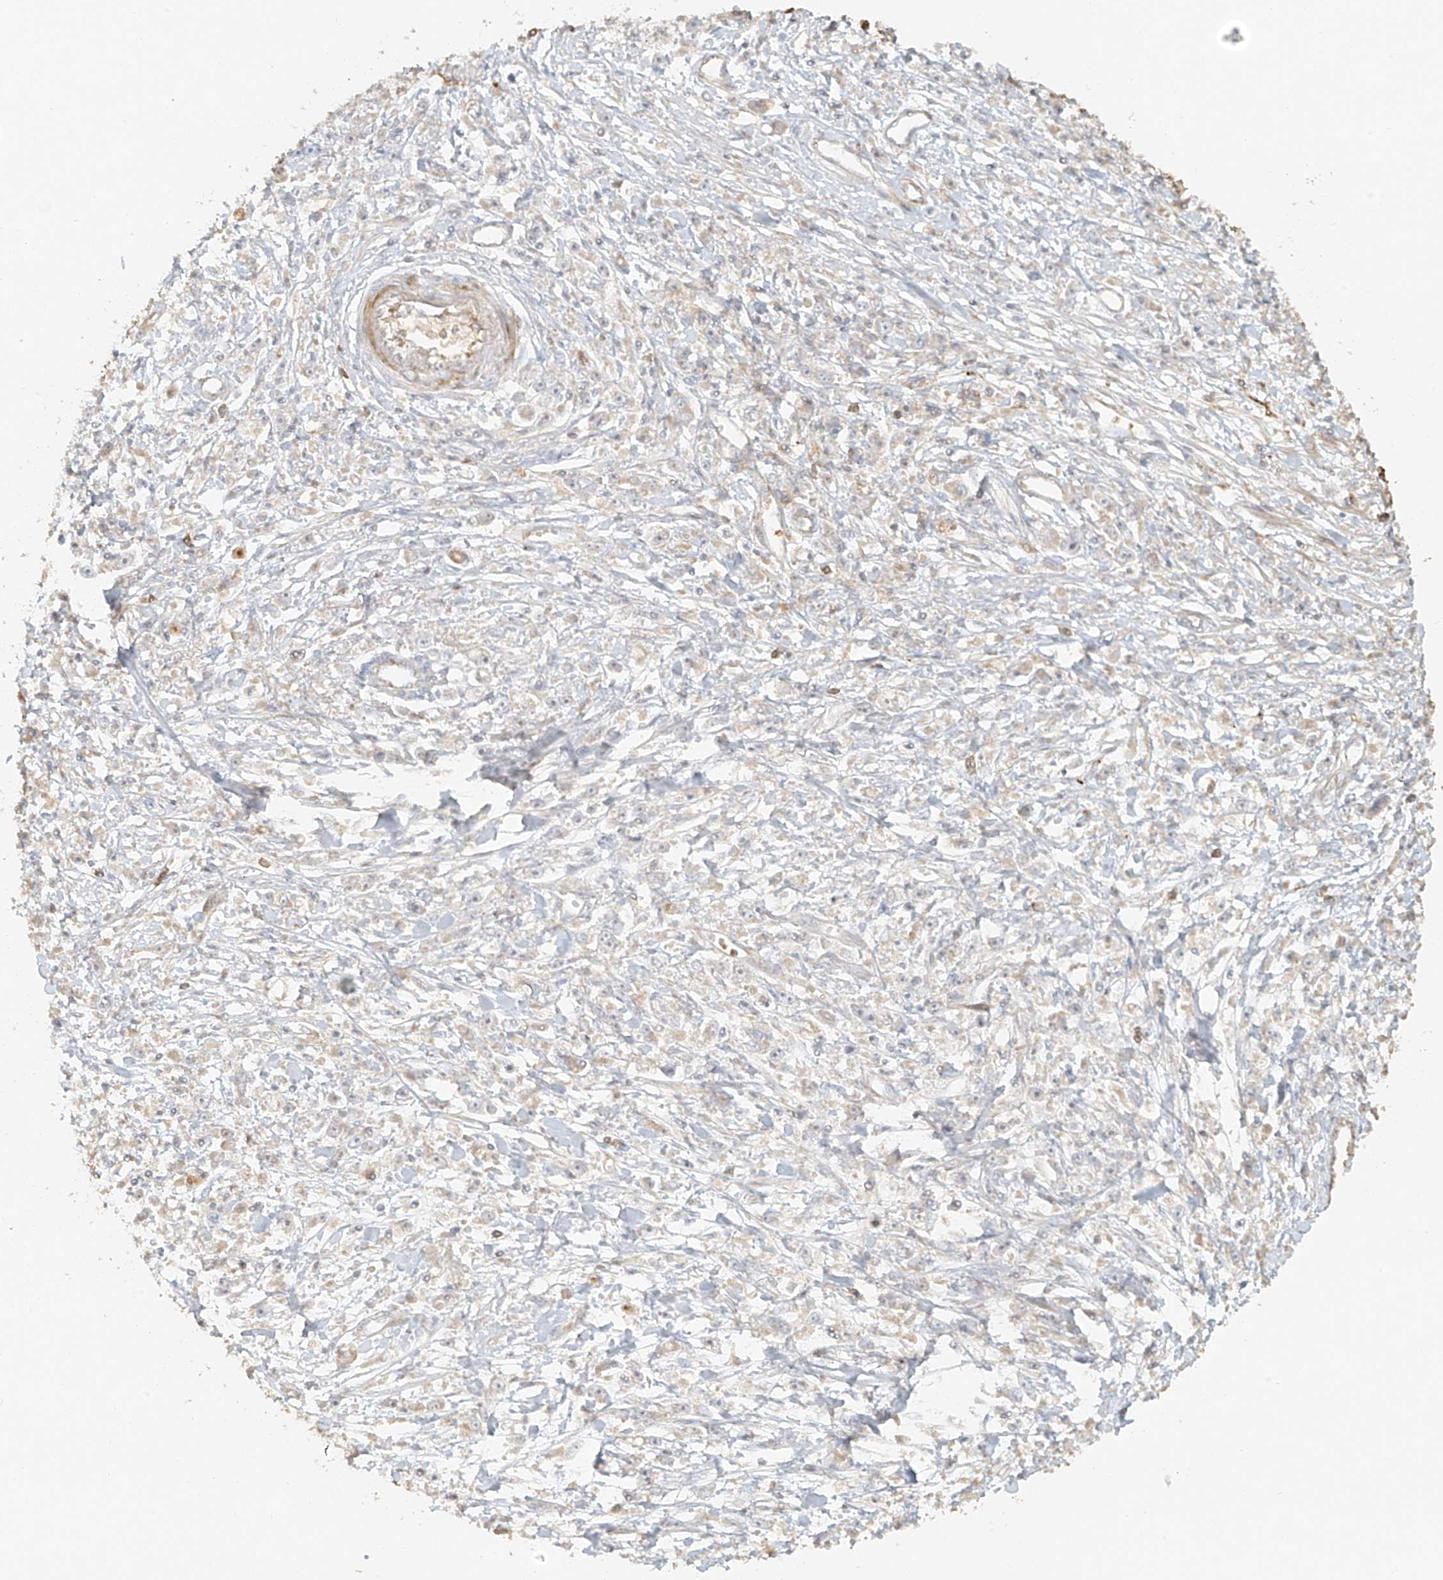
{"staining": {"intensity": "negative", "quantity": "none", "location": "none"}, "tissue": "stomach cancer", "cell_type": "Tumor cells", "image_type": "cancer", "snomed": [{"axis": "morphology", "description": "Adenocarcinoma, NOS"}, {"axis": "topography", "description": "Stomach"}], "caption": "Immunohistochemistry (IHC) of stomach adenocarcinoma displays no positivity in tumor cells.", "gene": "MIPEP", "patient": {"sex": "female", "age": 59}}